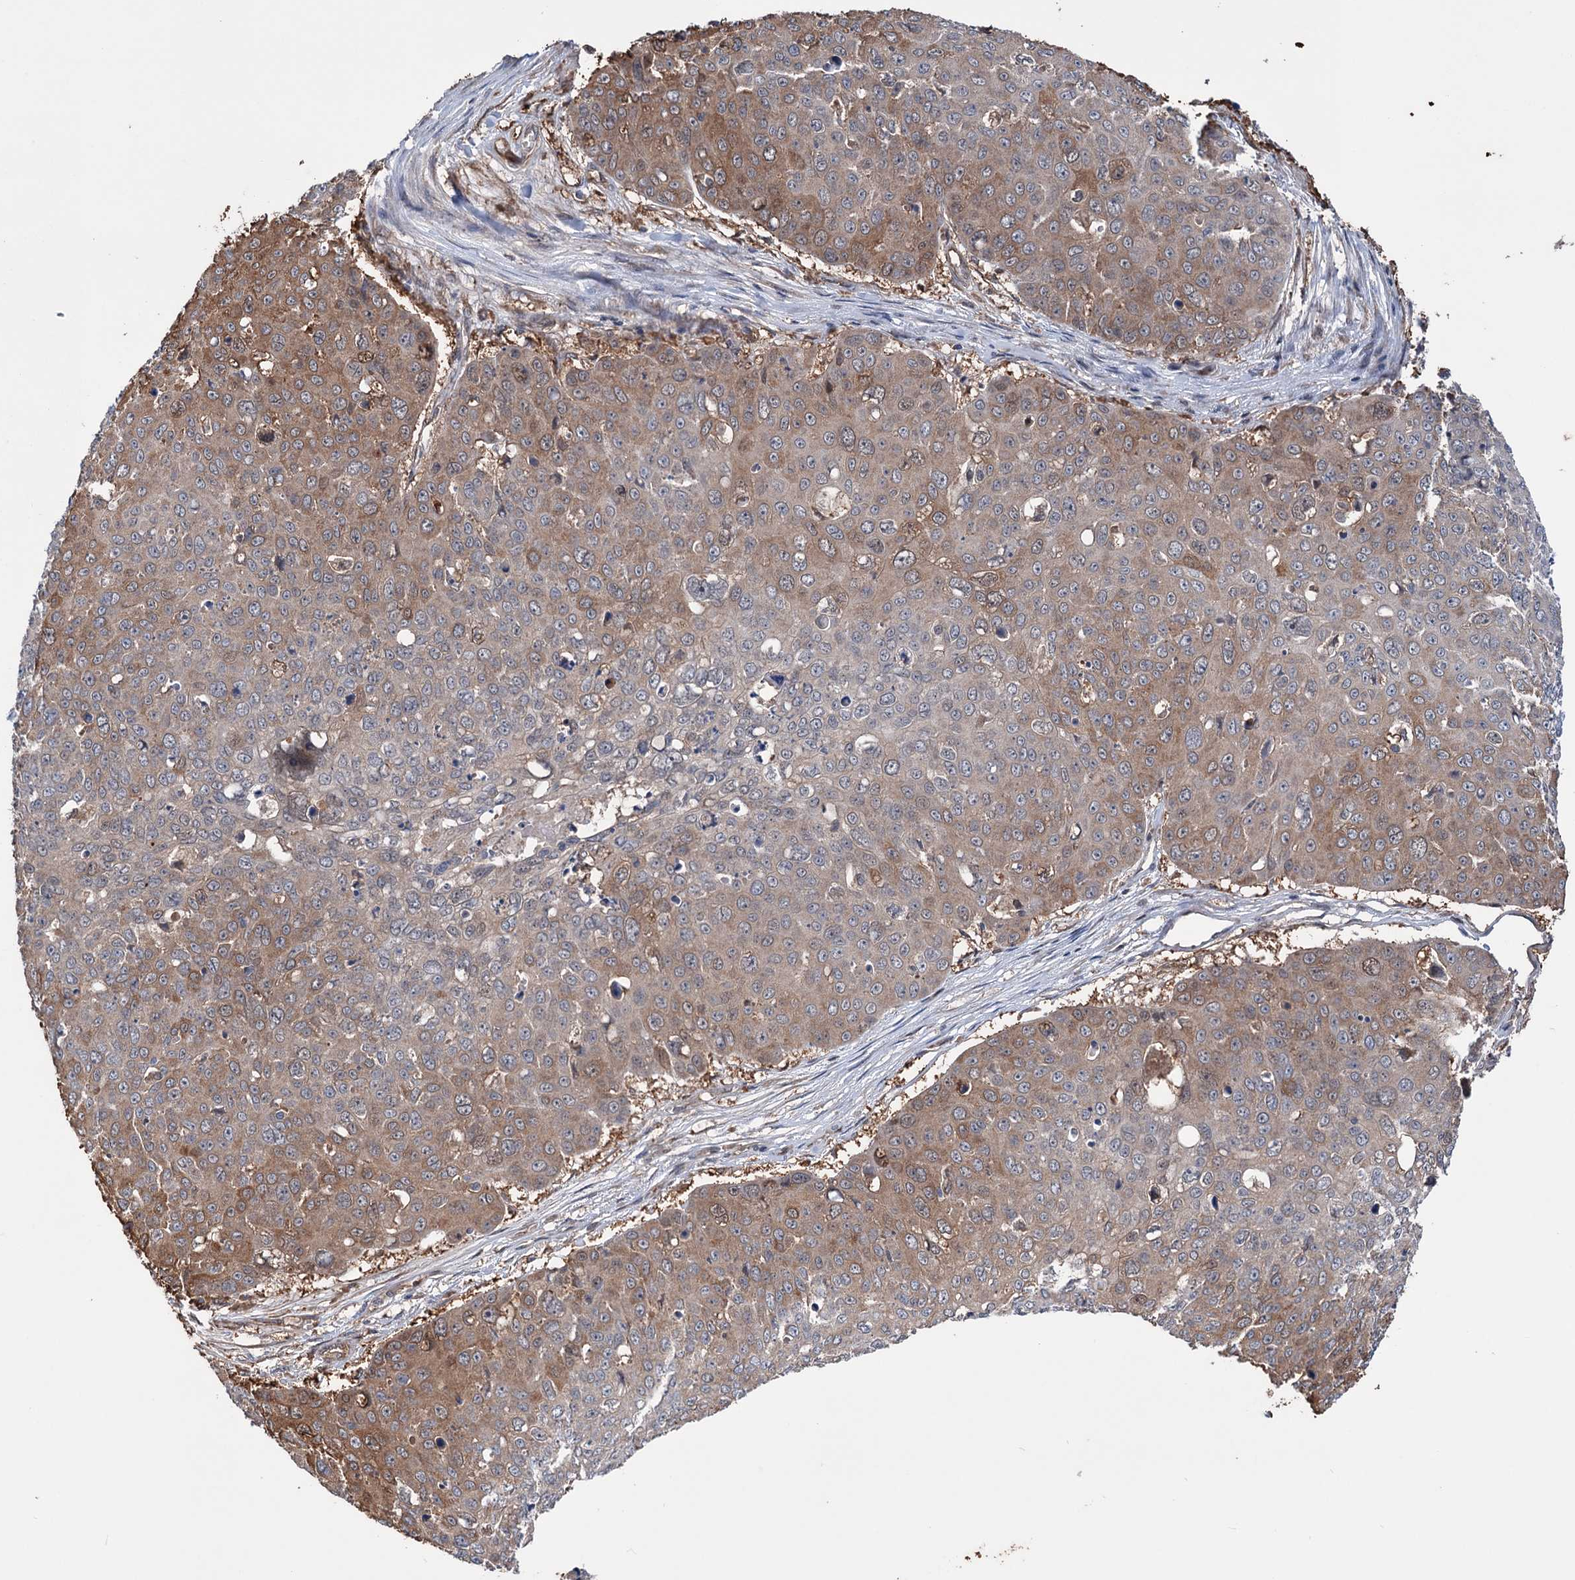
{"staining": {"intensity": "moderate", "quantity": "25%-75%", "location": "cytoplasmic/membranous"}, "tissue": "skin cancer", "cell_type": "Tumor cells", "image_type": "cancer", "snomed": [{"axis": "morphology", "description": "Squamous cell carcinoma, NOS"}, {"axis": "topography", "description": "Skin"}], "caption": "Tumor cells show medium levels of moderate cytoplasmic/membranous staining in approximately 25%-75% of cells in skin squamous cell carcinoma. The staining was performed using DAB, with brown indicating positive protein expression. Nuclei are stained blue with hematoxylin.", "gene": "NCAPD2", "patient": {"sex": "male", "age": 71}}